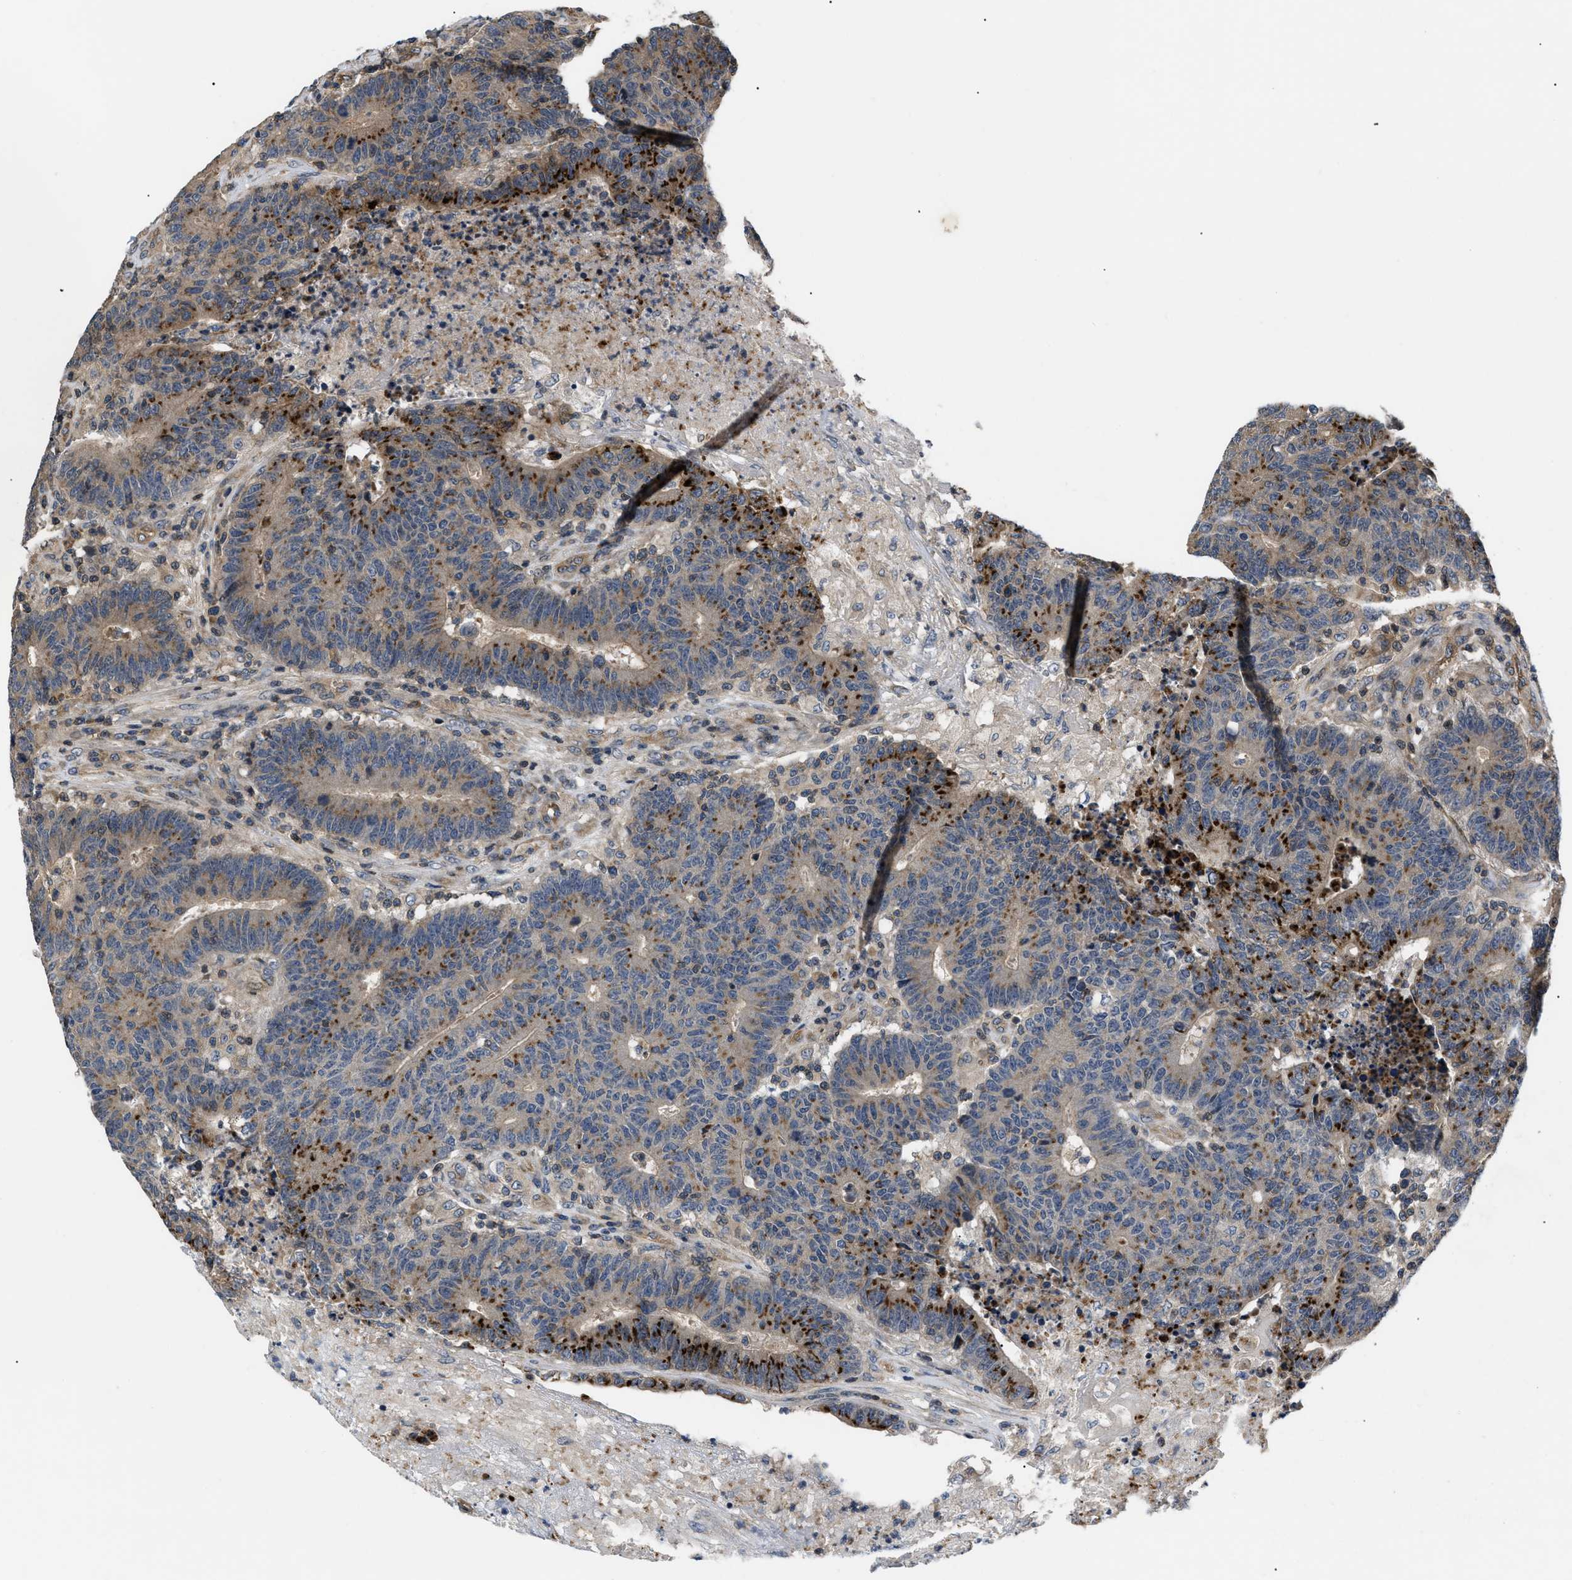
{"staining": {"intensity": "strong", "quantity": ">75%", "location": "cytoplasmic/membranous"}, "tissue": "colorectal cancer", "cell_type": "Tumor cells", "image_type": "cancer", "snomed": [{"axis": "morphology", "description": "Normal tissue, NOS"}, {"axis": "morphology", "description": "Adenocarcinoma, NOS"}, {"axis": "topography", "description": "Colon"}], "caption": "Adenocarcinoma (colorectal) was stained to show a protein in brown. There is high levels of strong cytoplasmic/membranous expression in approximately >75% of tumor cells.", "gene": "HMGCR", "patient": {"sex": "female", "age": 75}}